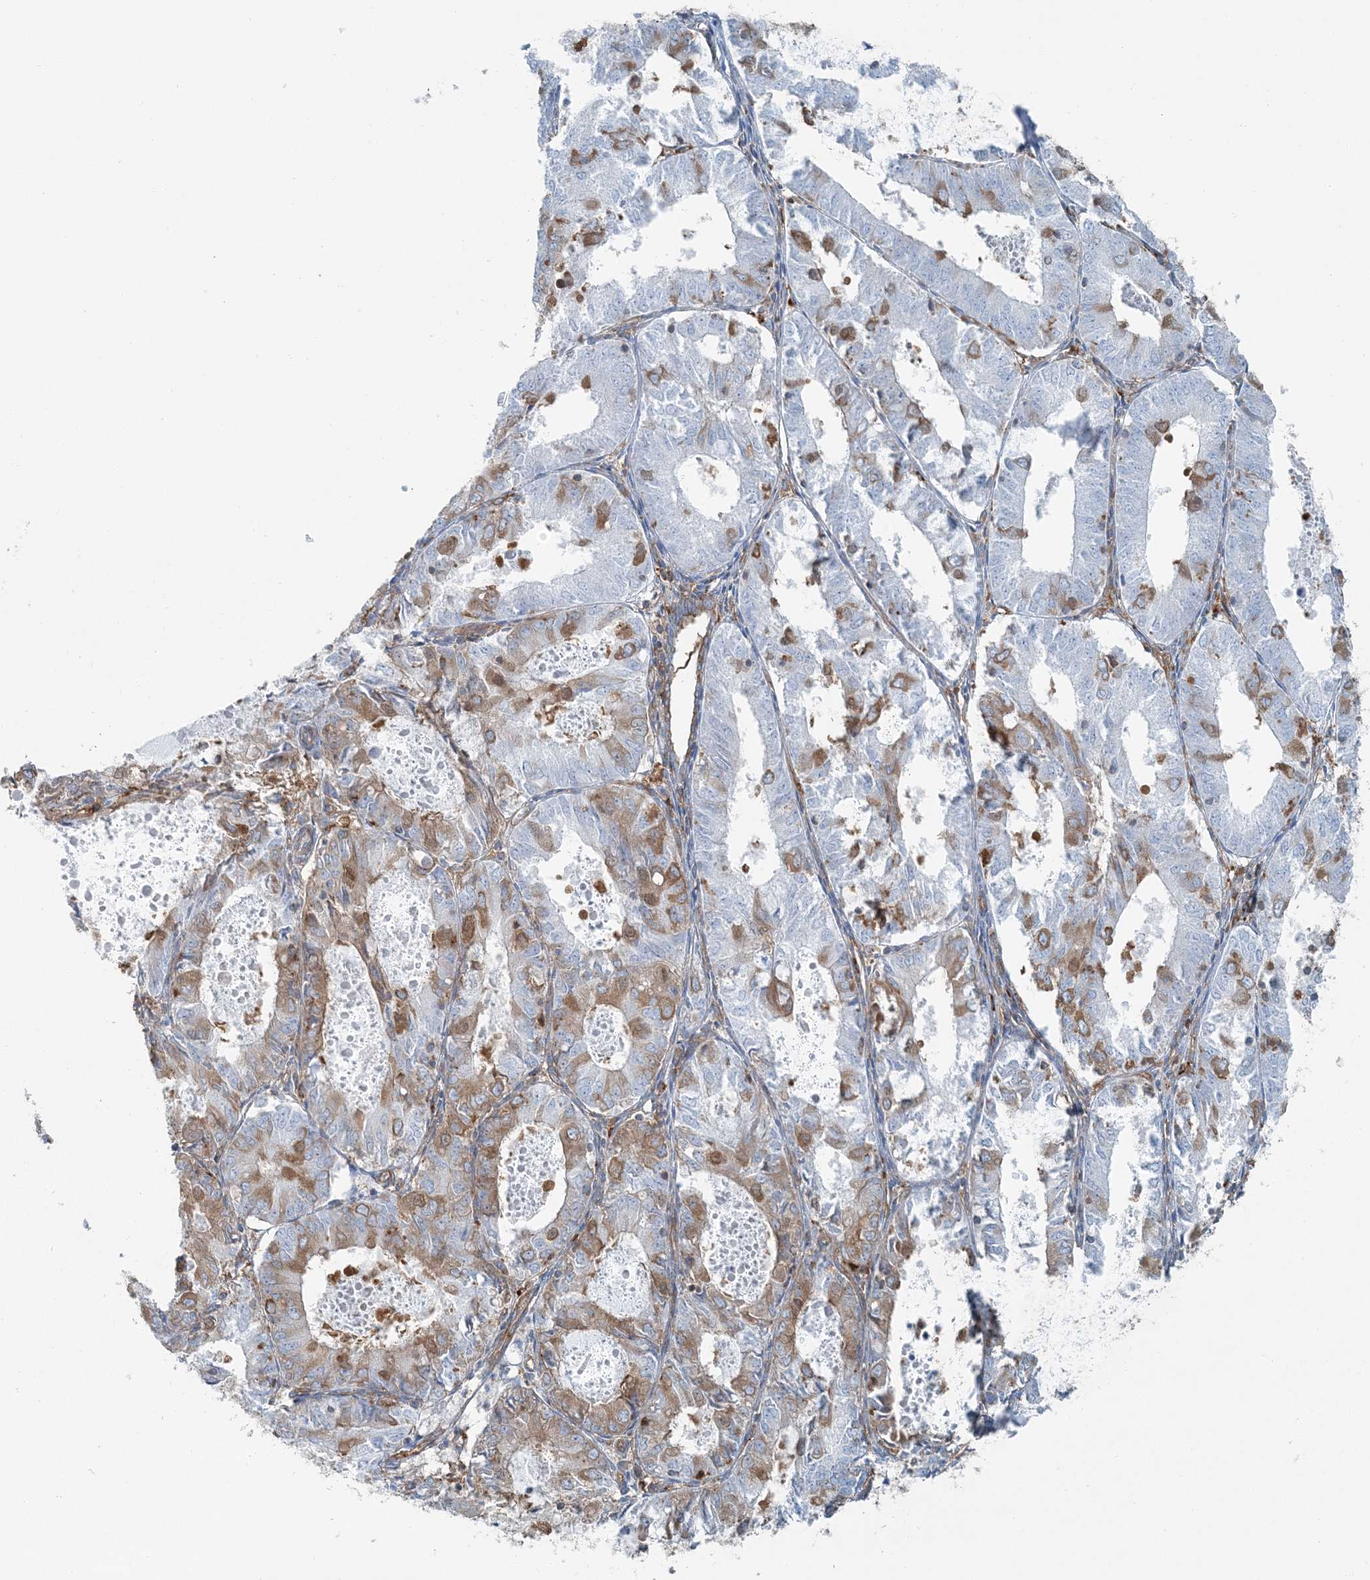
{"staining": {"intensity": "moderate", "quantity": "25%-75%", "location": "cytoplasmic/membranous"}, "tissue": "endometrial cancer", "cell_type": "Tumor cells", "image_type": "cancer", "snomed": [{"axis": "morphology", "description": "Adenocarcinoma, NOS"}, {"axis": "topography", "description": "Endometrium"}], "caption": "There is medium levels of moderate cytoplasmic/membranous expression in tumor cells of adenocarcinoma (endometrial), as demonstrated by immunohistochemical staining (brown color).", "gene": "SNX2", "patient": {"sex": "female", "age": 57}}